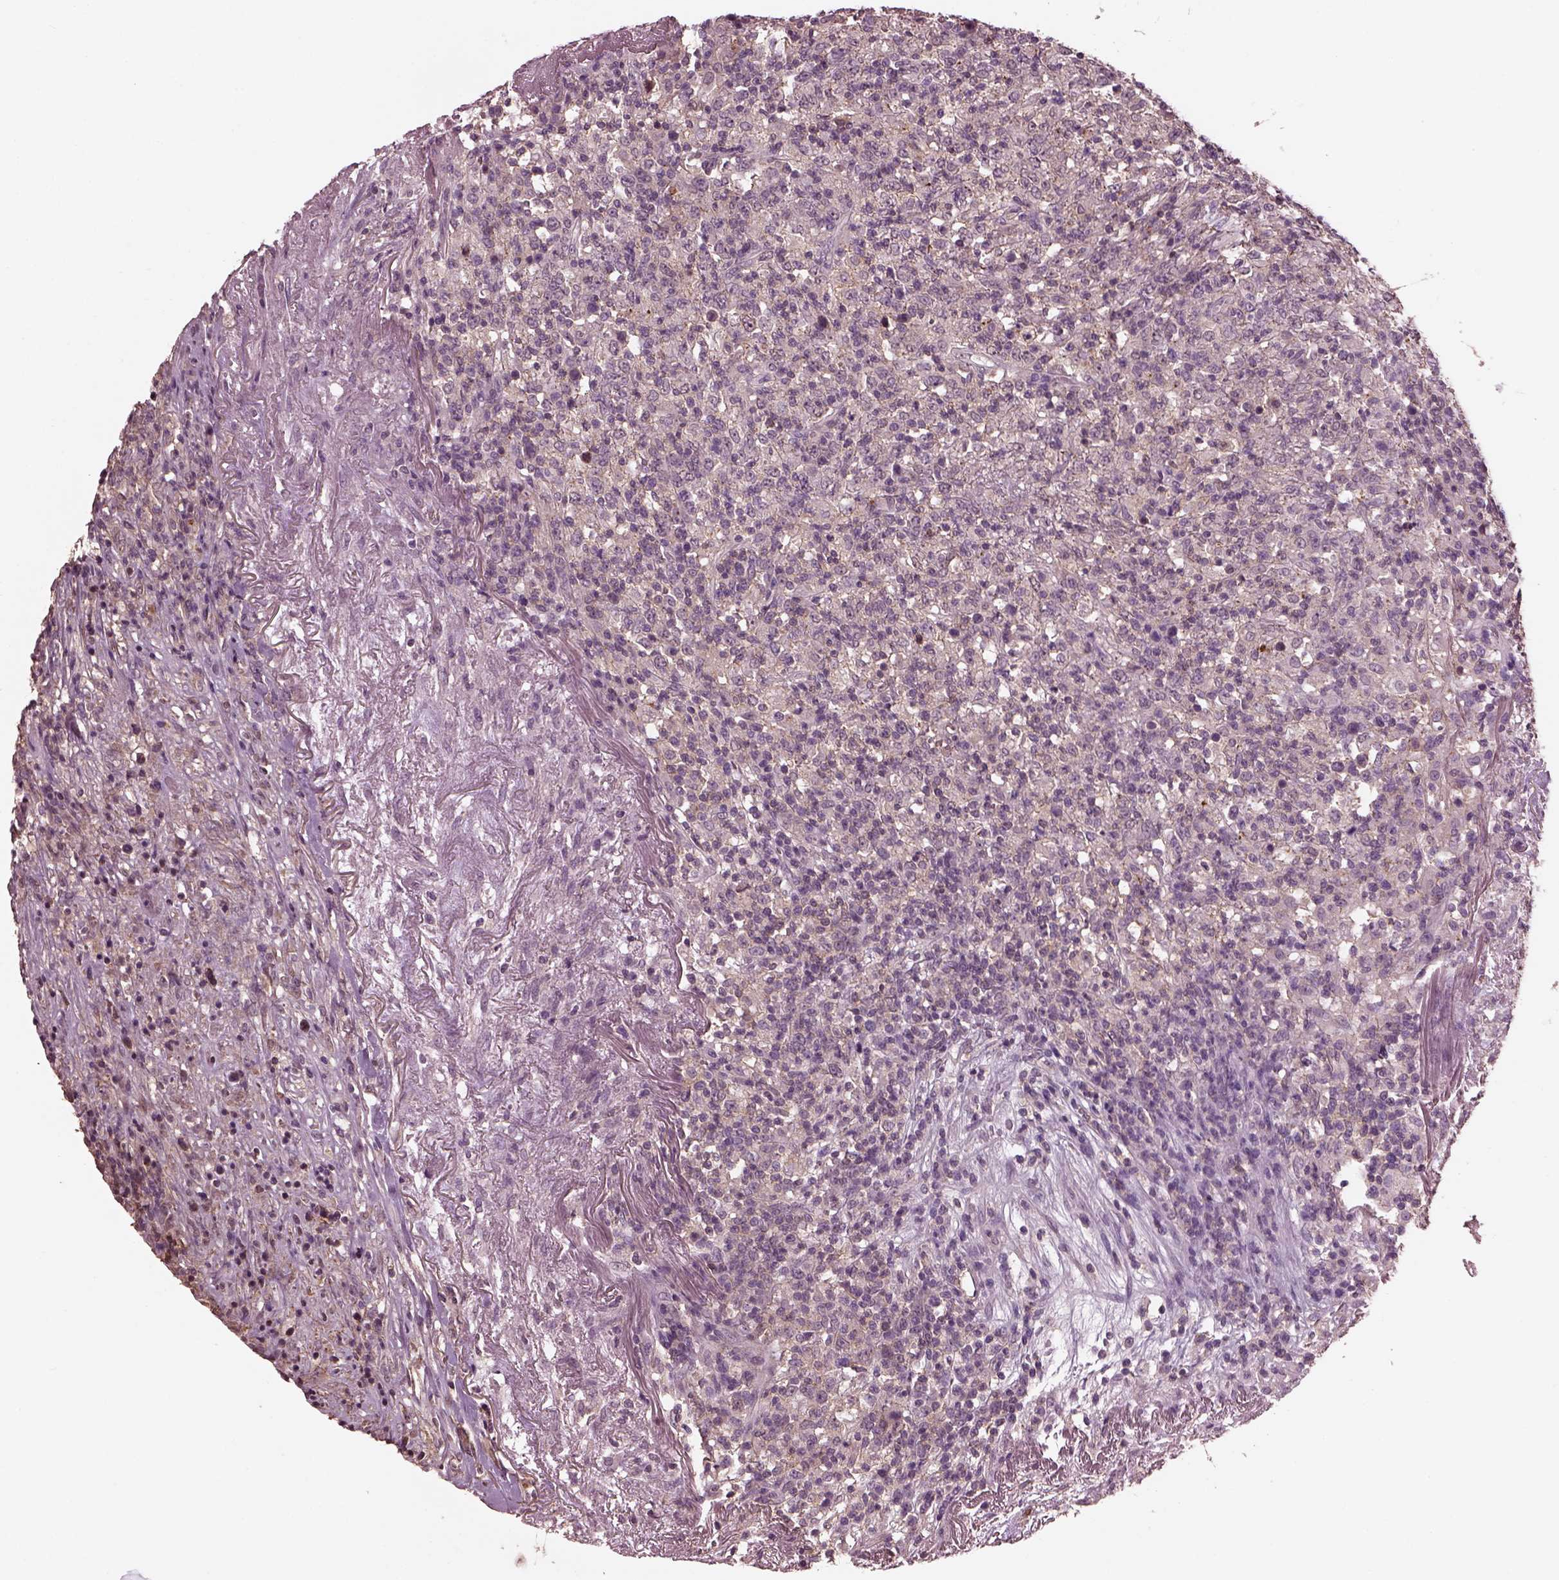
{"staining": {"intensity": "weak", "quantity": "<25%", "location": "cytoplasmic/membranous"}, "tissue": "lymphoma", "cell_type": "Tumor cells", "image_type": "cancer", "snomed": [{"axis": "morphology", "description": "Malignant lymphoma, non-Hodgkin's type, High grade"}, {"axis": "topography", "description": "Lung"}], "caption": "There is no significant expression in tumor cells of lymphoma.", "gene": "SRI", "patient": {"sex": "male", "age": 79}}